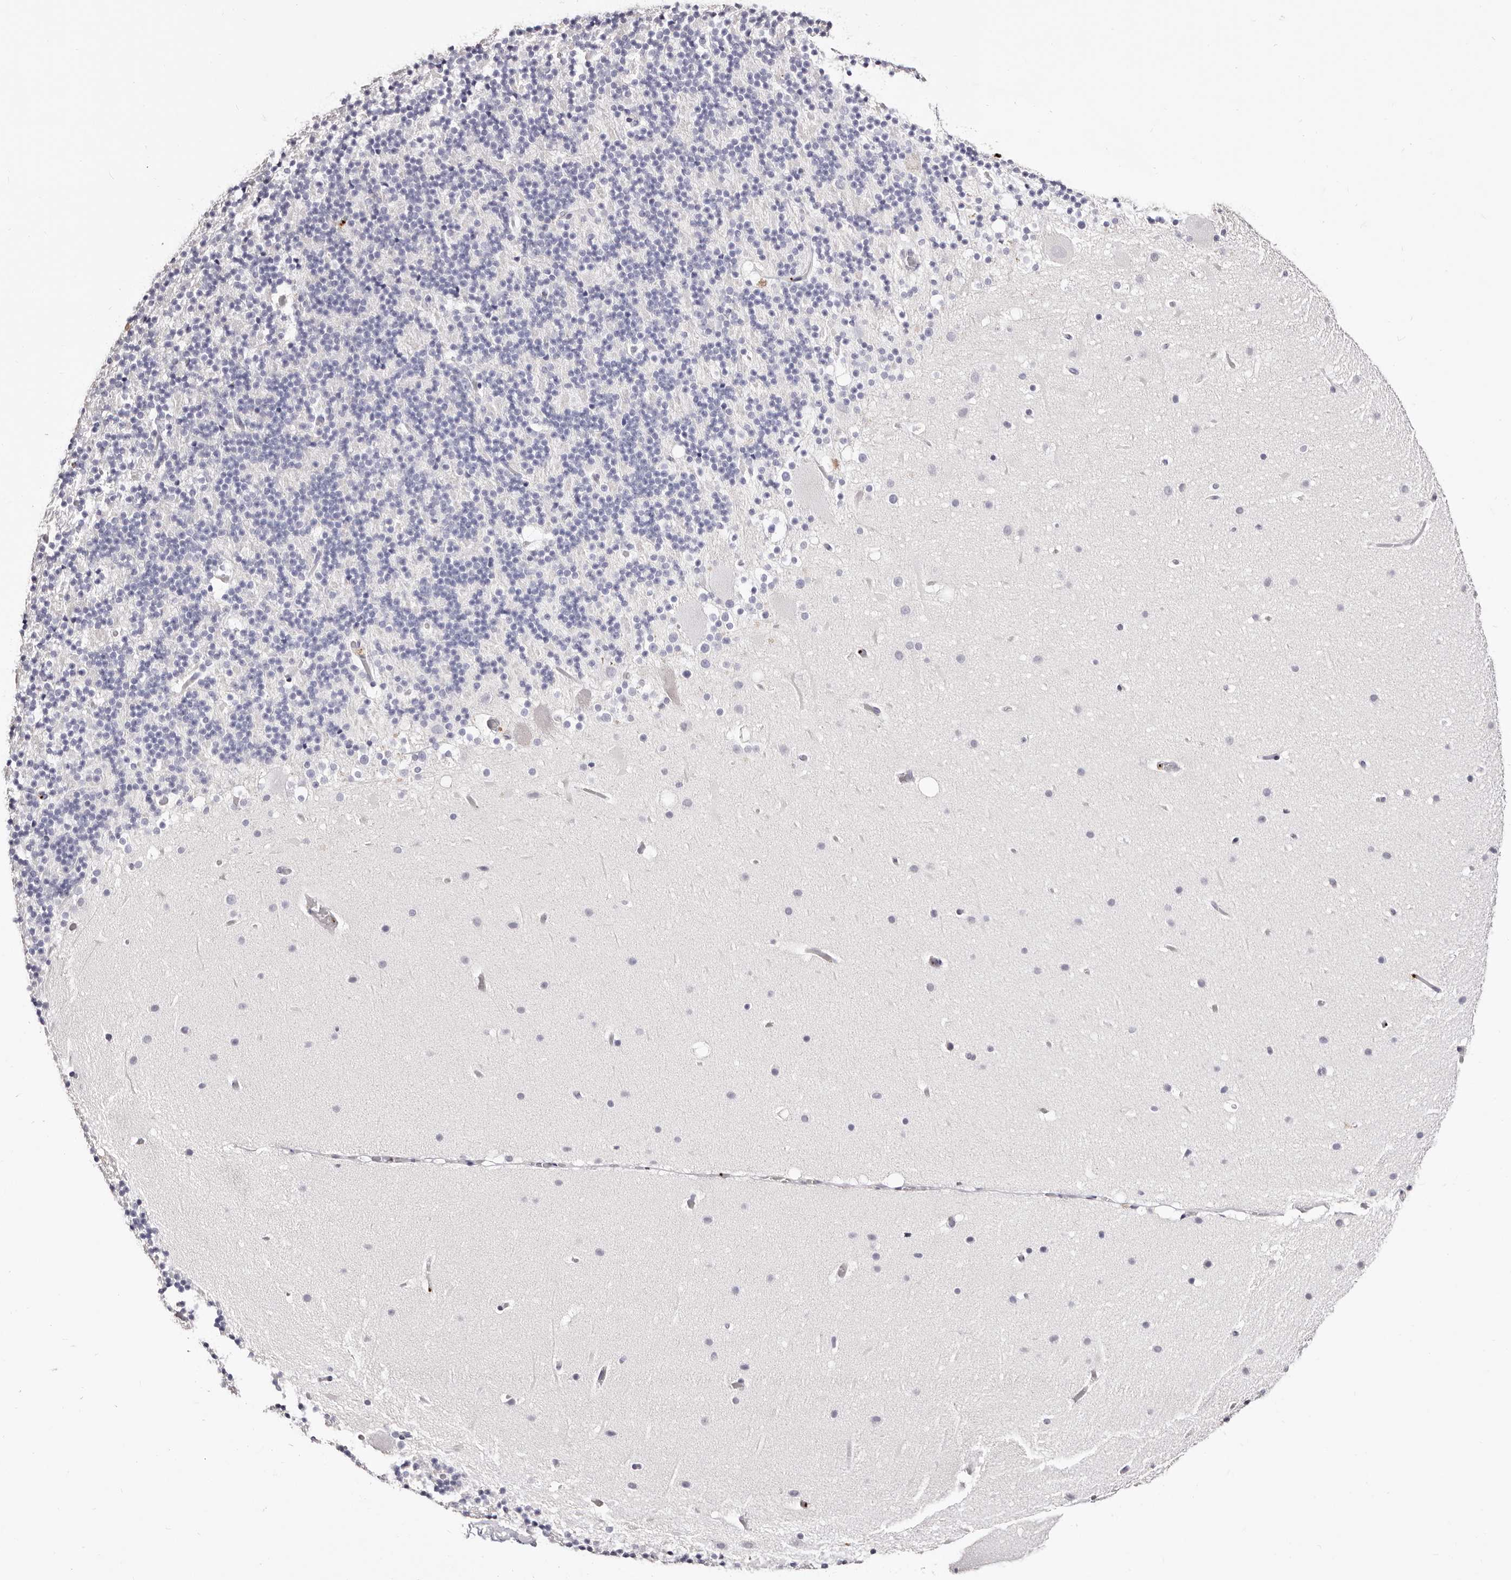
{"staining": {"intensity": "negative", "quantity": "none", "location": "none"}, "tissue": "cerebellum", "cell_type": "Cells in granular layer", "image_type": "normal", "snomed": [{"axis": "morphology", "description": "Normal tissue, NOS"}, {"axis": "topography", "description": "Cerebellum"}], "caption": "High power microscopy micrograph of an immunohistochemistry micrograph of normal cerebellum, revealing no significant expression in cells in granular layer. (Brightfield microscopy of DAB immunohistochemistry at high magnification).", "gene": "PF4", "patient": {"sex": "male", "age": 57}}